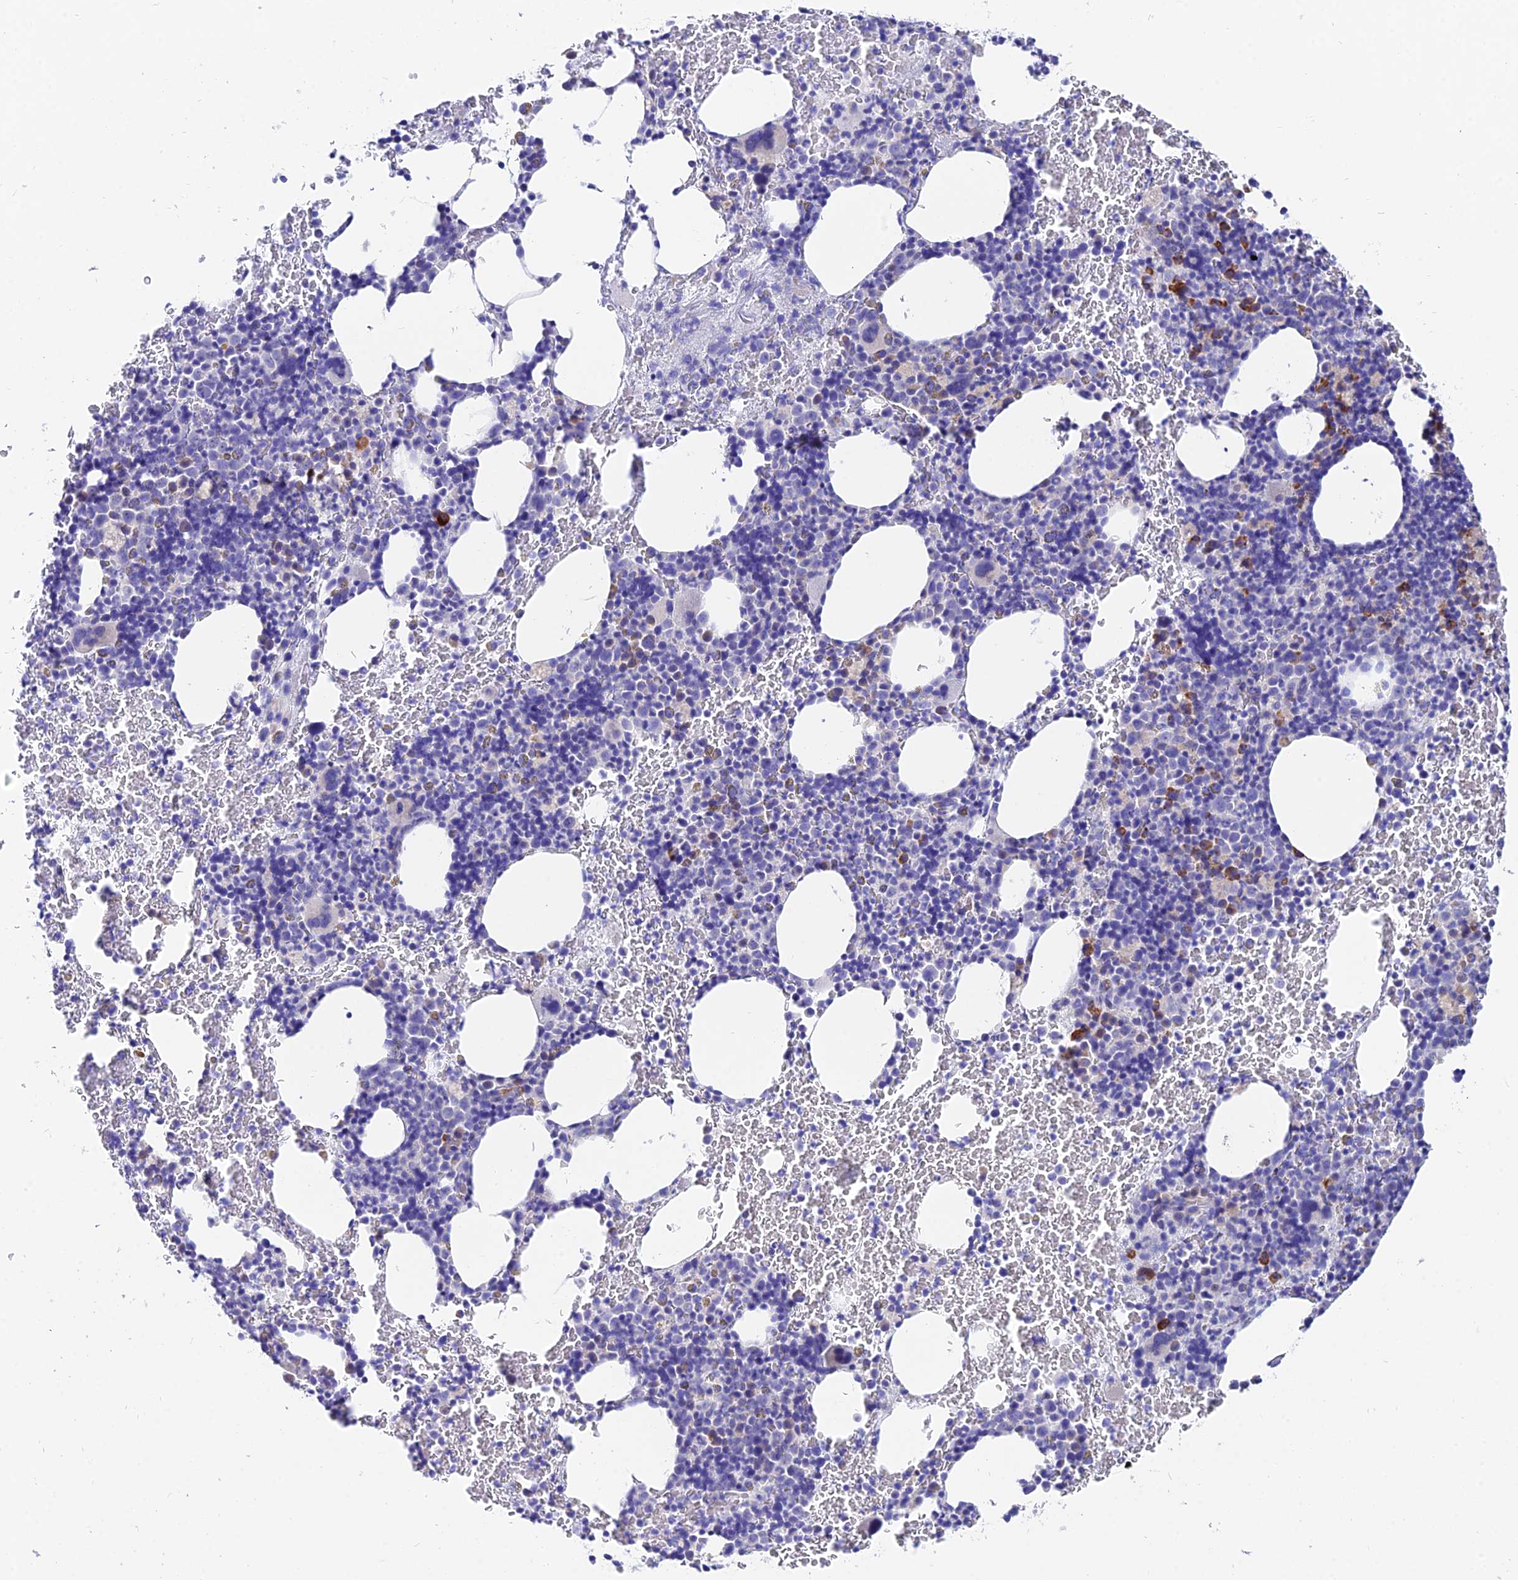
{"staining": {"intensity": "moderate", "quantity": "<25%", "location": "cytoplasmic/membranous"}, "tissue": "bone marrow", "cell_type": "Hematopoietic cells", "image_type": "normal", "snomed": [{"axis": "morphology", "description": "Normal tissue, NOS"}, {"axis": "morphology", "description": "Inflammation, NOS"}, {"axis": "topography", "description": "Bone marrow"}], "caption": "Bone marrow stained with immunohistochemistry exhibits moderate cytoplasmic/membranous staining in approximately <25% of hematopoietic cells. Immunohistochemistry (ihc) stains the protein in brown and the nuclei are stained blue.", "gene": "CEP41", "patient": {"sex": "male", "age": 72}}